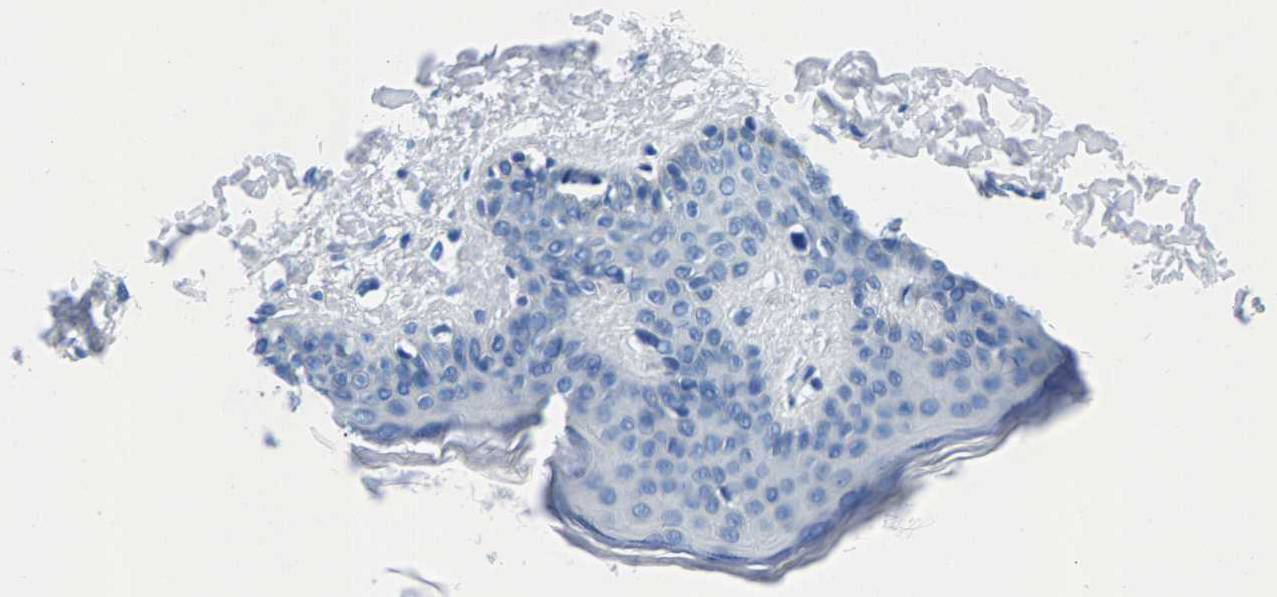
{"staining": {"intensity": "negative", "quantity": "none", "location": "none"}, "tissue": "skin", "cell_type": "Fibroblasts", "image_type": "normal", "snomed": [{"axis": "morphology", "description": "Normal tissue, NOS"}, {"axis": "topography", "description": "Skin"}], "caption": "This is an immunohistochemistry (IHC) image of normal human skin. There is no expression in fibroblasts.", "gene": "CPS1", "patient": {"sex": "male", "age": 30}}